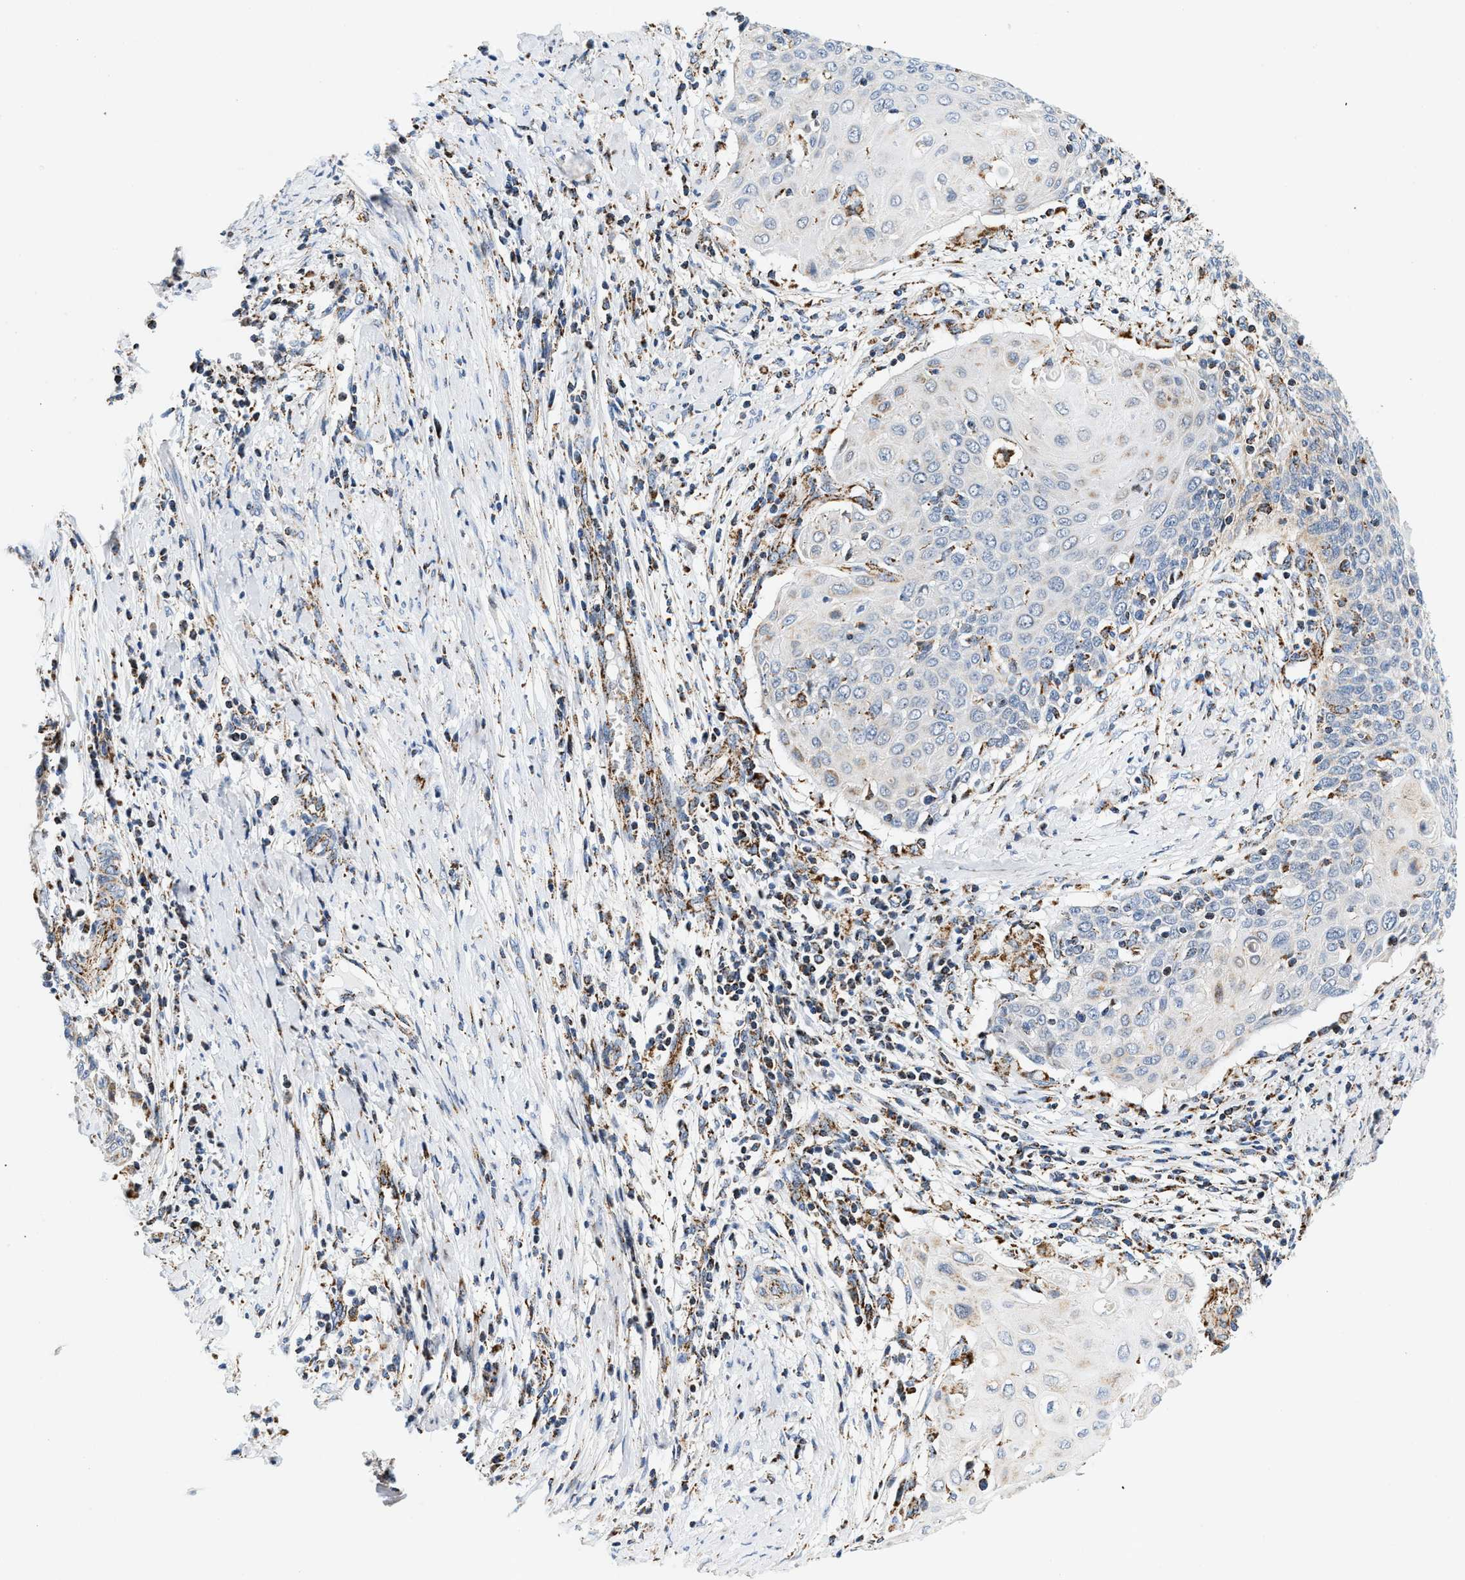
{"staining": {"intensity": "weak", "quantity": "<25%", "location": "cytoplasmic/membranous"}, "tissue": "cervical cancer", "cell_type": "Tumor cells", "image_type": "cancer", "snomed": [{"axis": "morphology", "description": "Squamous cell carcinoma, NOS"}, {"axis": "topography", "description": "Cervix"}], "caption": "DAB (3,3'-diaminobenzidine) immunohistochemical staining of human cervical squamous cell carcinoma displays no significant positivity in tumor cells.", "gene": "PDE1A", "patient": {"sex": "female", "age": 39}}